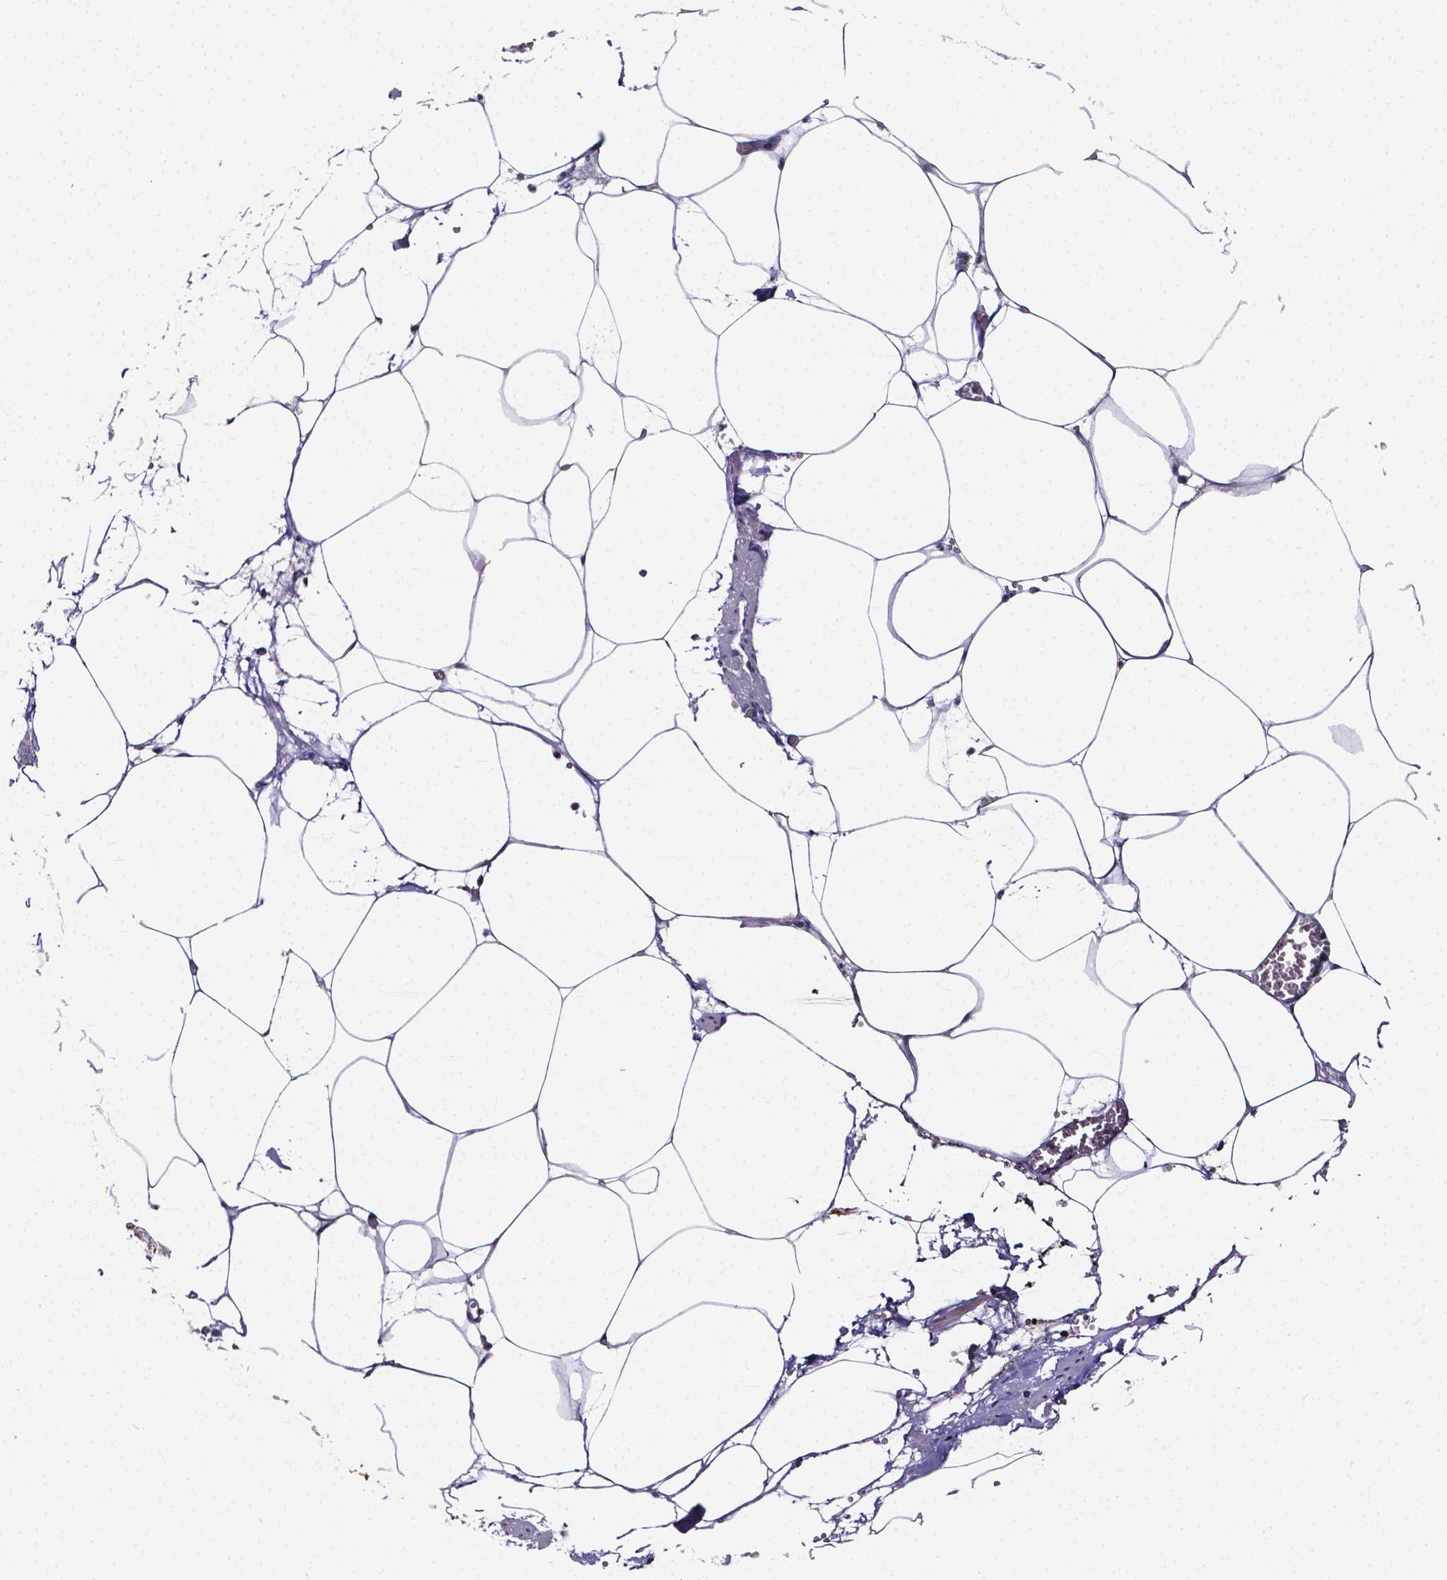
{"staining": {"intensity": "moderate", "quantity": "25%-75%", "location": "cytoplasmic/membranous"}, "tissue": "adipose tissue", "cell_type": "Adipocytes", "image_type": "normal", "snomed": [{"axis": "morphology", "description": "Normal tissue, NOS"}, {"axis": "topography", "description": "Adipose tissue"}, {"axis": "topography", "description": "Pancreas"}, {"axis": "topography", "description": "Peripheral nerve tissue"}], "caption": "An IHC image of unremarkable tissue is shown. Protein staining in brown highlights moderate cytoplasmic/membranous positivity in adipose tissue within adipocytes.", "gene": "THEMIS", "patient": {"sex": "female", "age": 58}}